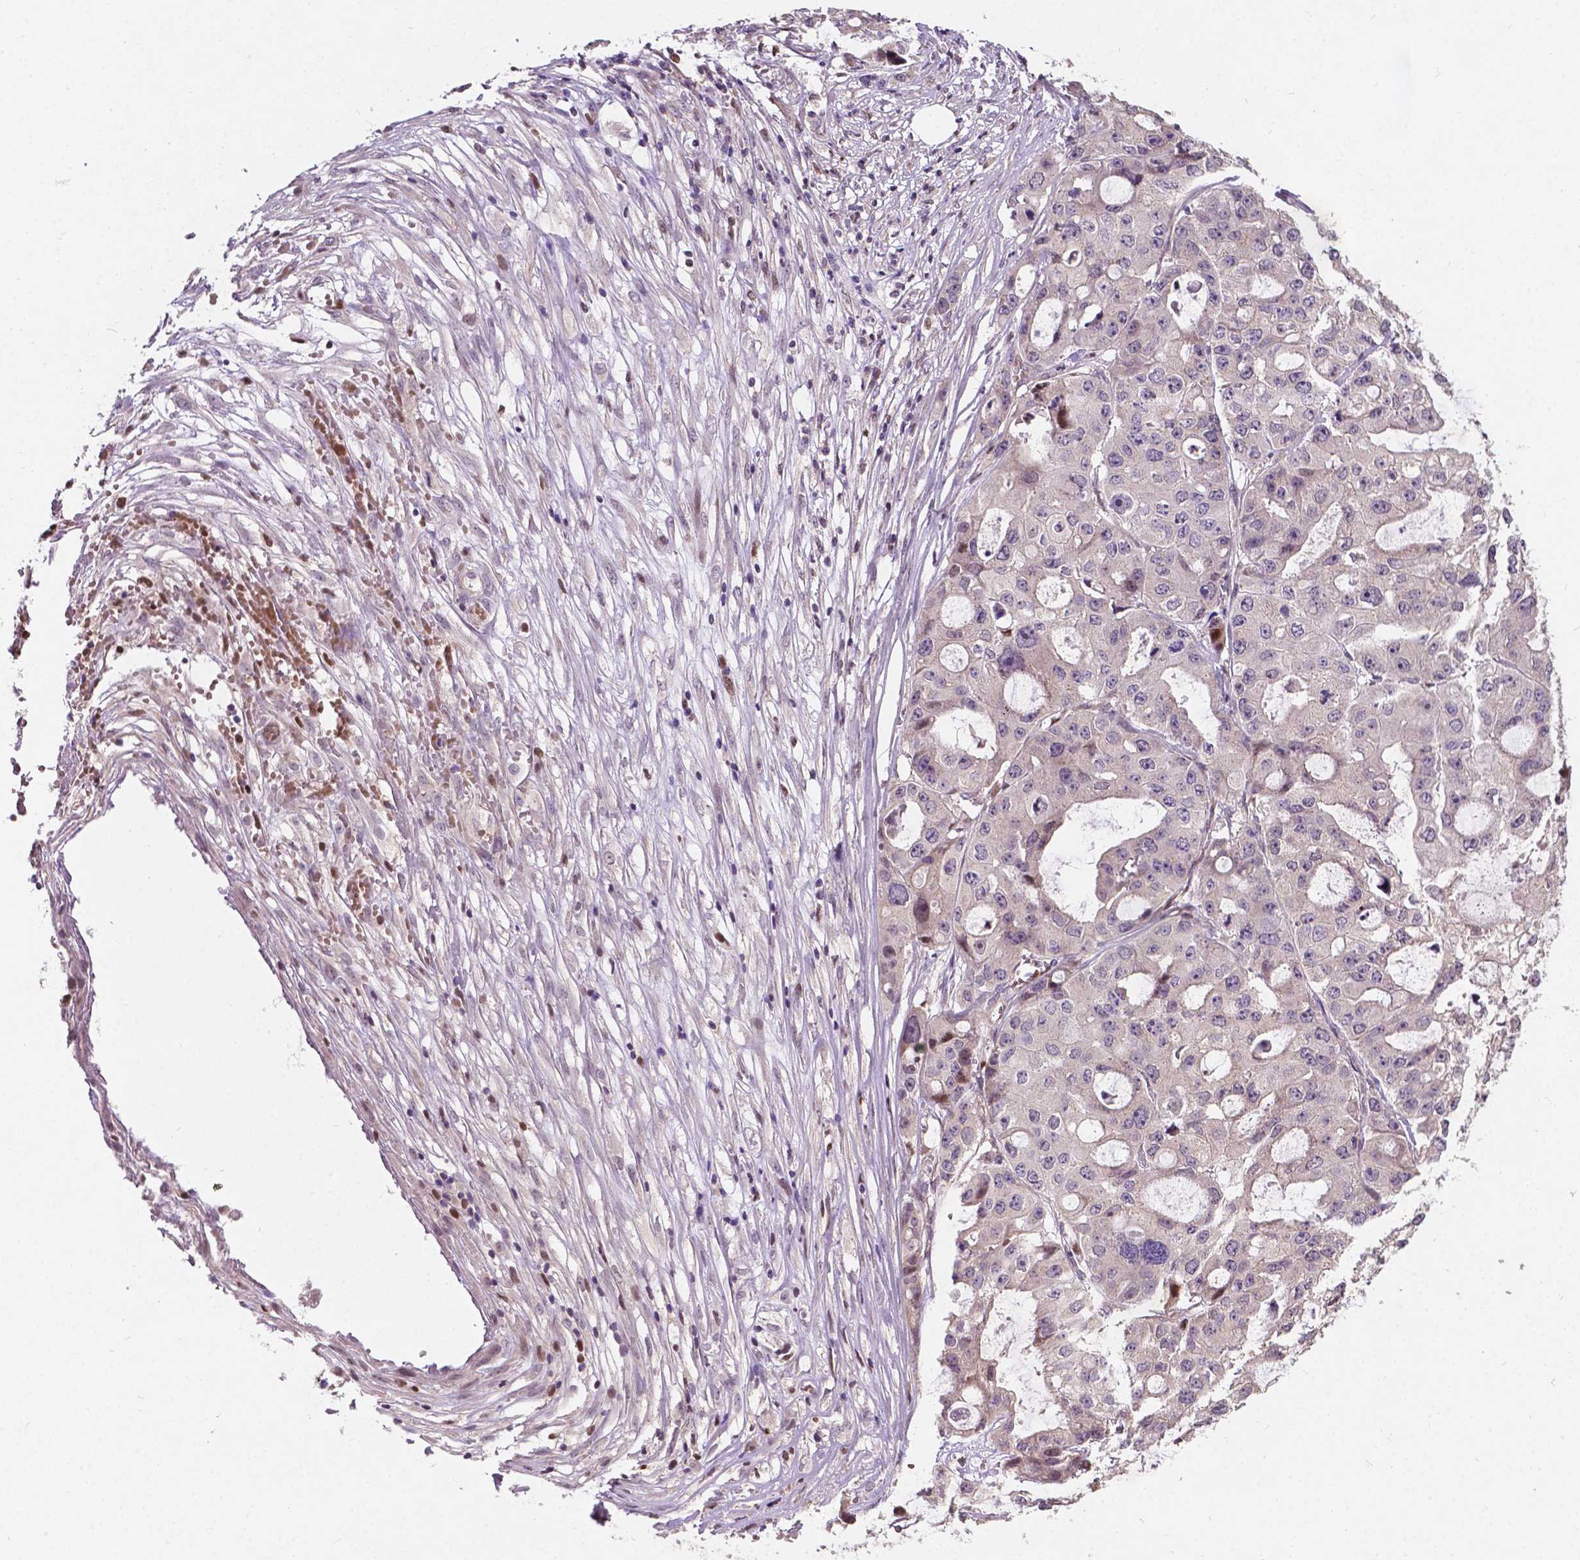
{"staining": {"intensity": "weak", "quantity": "<25%", "location": "nuclear"}, "tissue": "ovarian cancer", "cell_type": "Tumor cells", "image_type": "cancer", "snomed": [{"axis": "morphology", "description": "Cystadenocarcinoma, serous, NOS"}, {"axis": "topography", "description": "Ovary"}], "caption": "This is a micrograph of IHC staining of serous cystadenocarcinoma (ovarian), which shows no expression in tumor cells.", "gene": "DUSP16", "patient": {"sex": "female", "age": 56}}